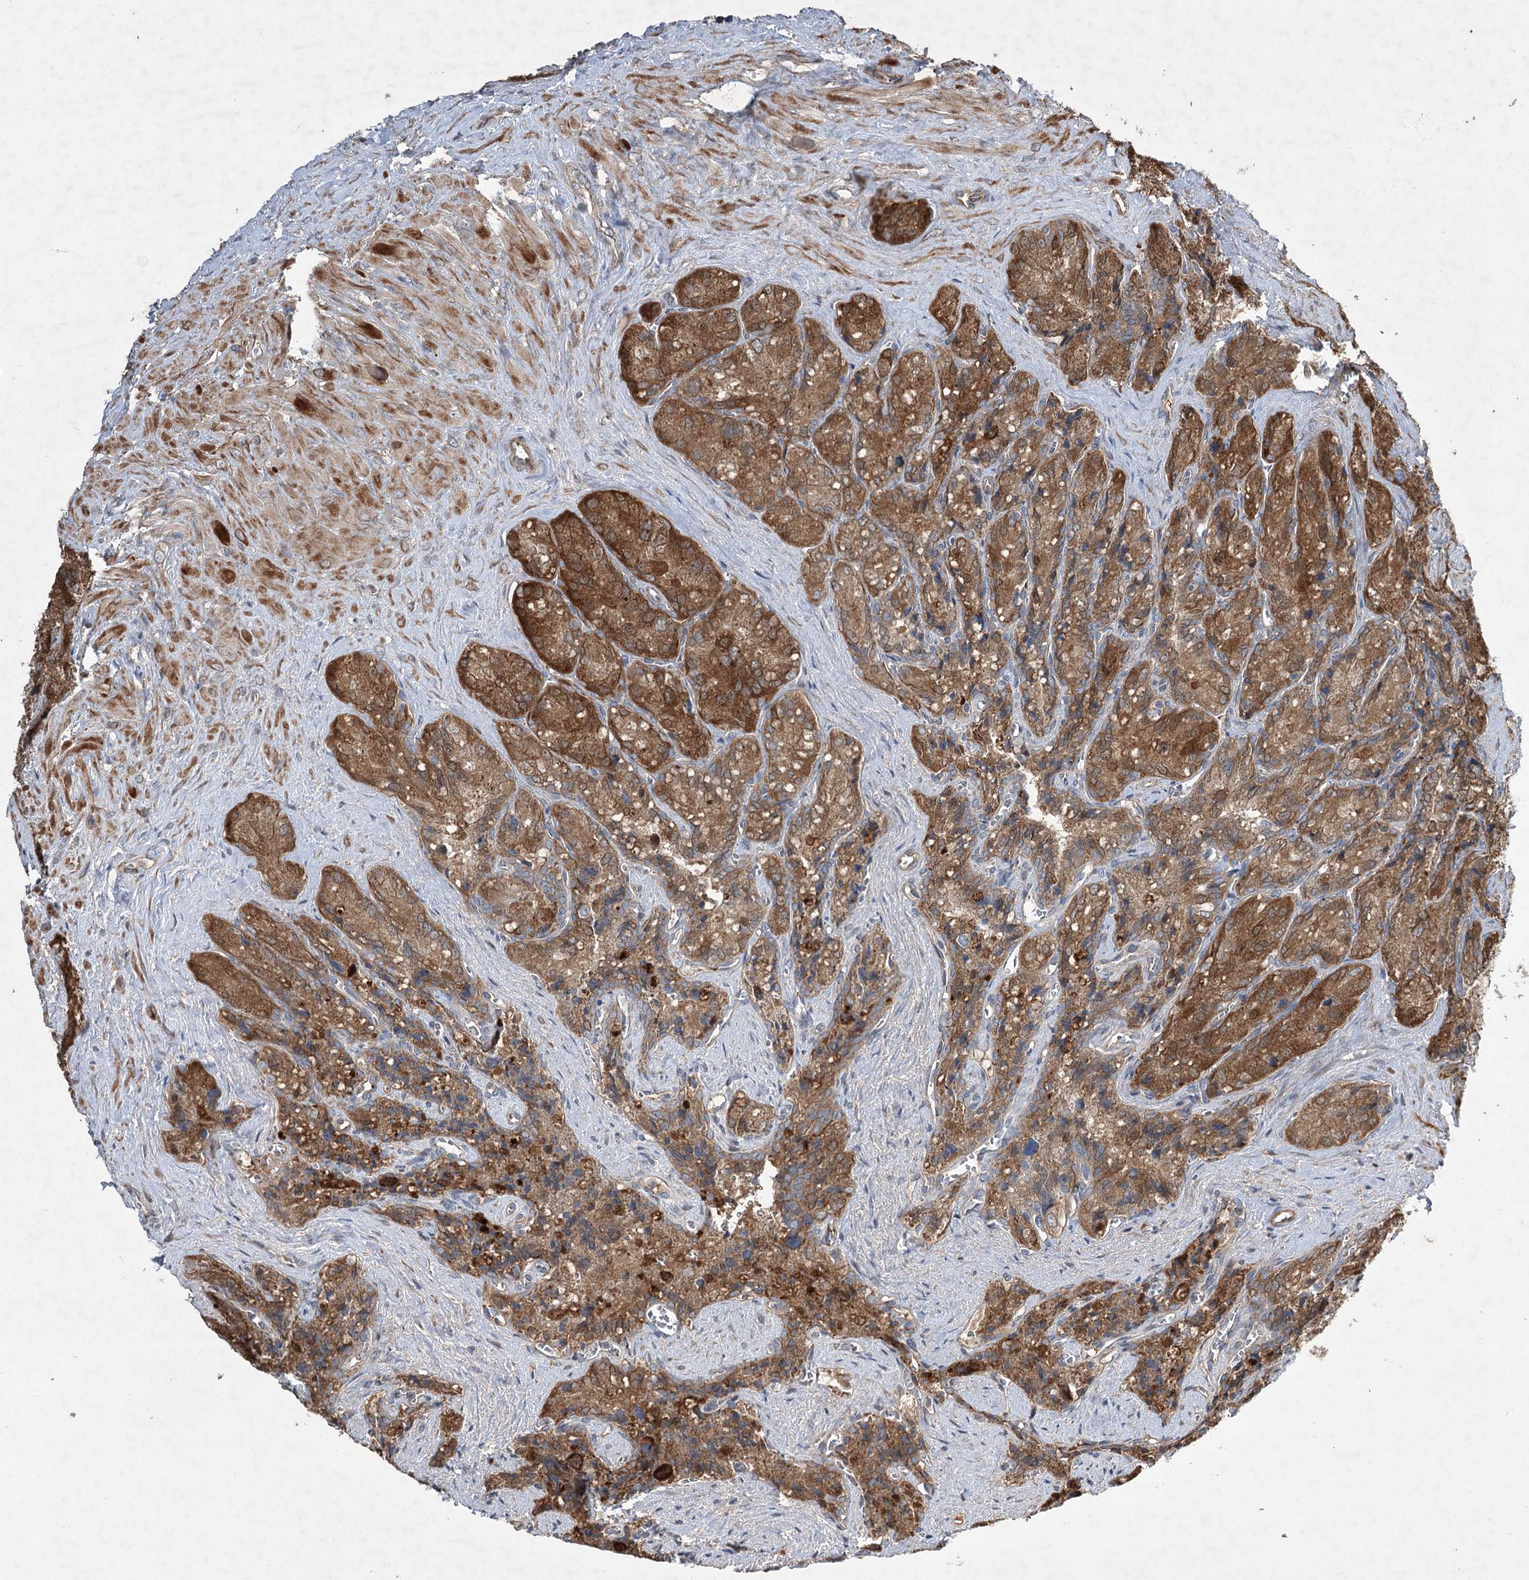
{"staining": {"intensity": "moderate", "quantity": ">75%", "location": "cytoplasmic/membranous"}, "tissue": "seminal vesicle", "cell_type": "Glandular cells", "image_type": "normal", "snomed": [{"axis": "morphology", "description": "Normal tissue, NOS"}, {"axis": "topography", "description": "Seminal veicle"}], "caption": "Glandular cells show medium levels of moderate cytoplasmic/membranous expression in about >75% of cells in unremarkable seminal vesicle.", "gene": "SERINC5", "patient": {"sex": "male", "age": 62}}